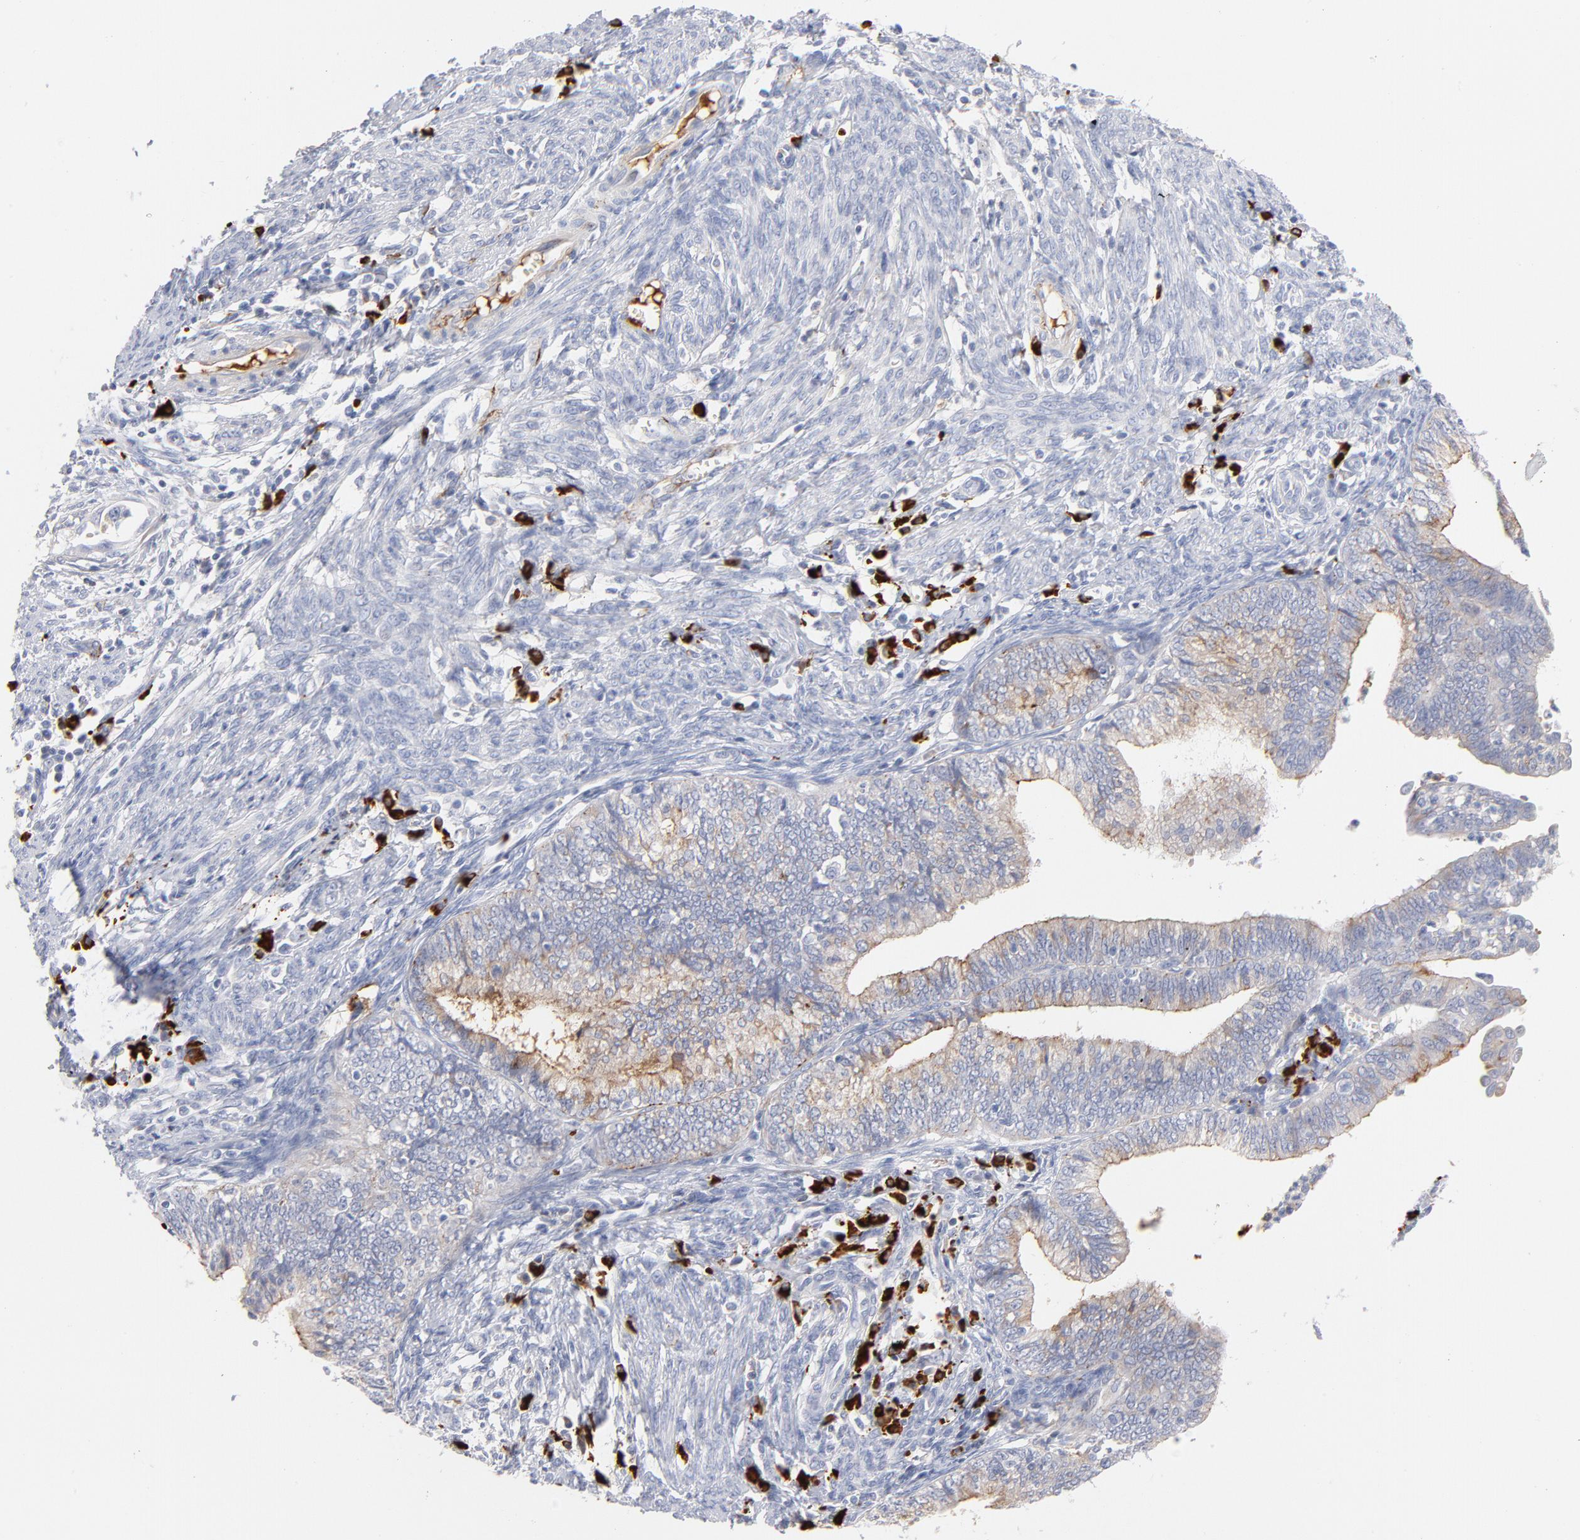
{"staining": {"intensity": "negative", "quantity": "none", "location": "none"}, "tissue": "endometrial cancer", "cell_type": "Tumor cells", "image_type": "cancer", "snomed": [{"axis": "morphology", "description": "Adenocarcinoma, NOS"}, {"axis": "topography", "description": "Endometrium"}], "caption": "Tumor cells are negative for protein expression in human endometrial cancer. Nuclei are stained in blue.", "gene": "PLAT", "patient": {"sex": "female", "age": 66}}